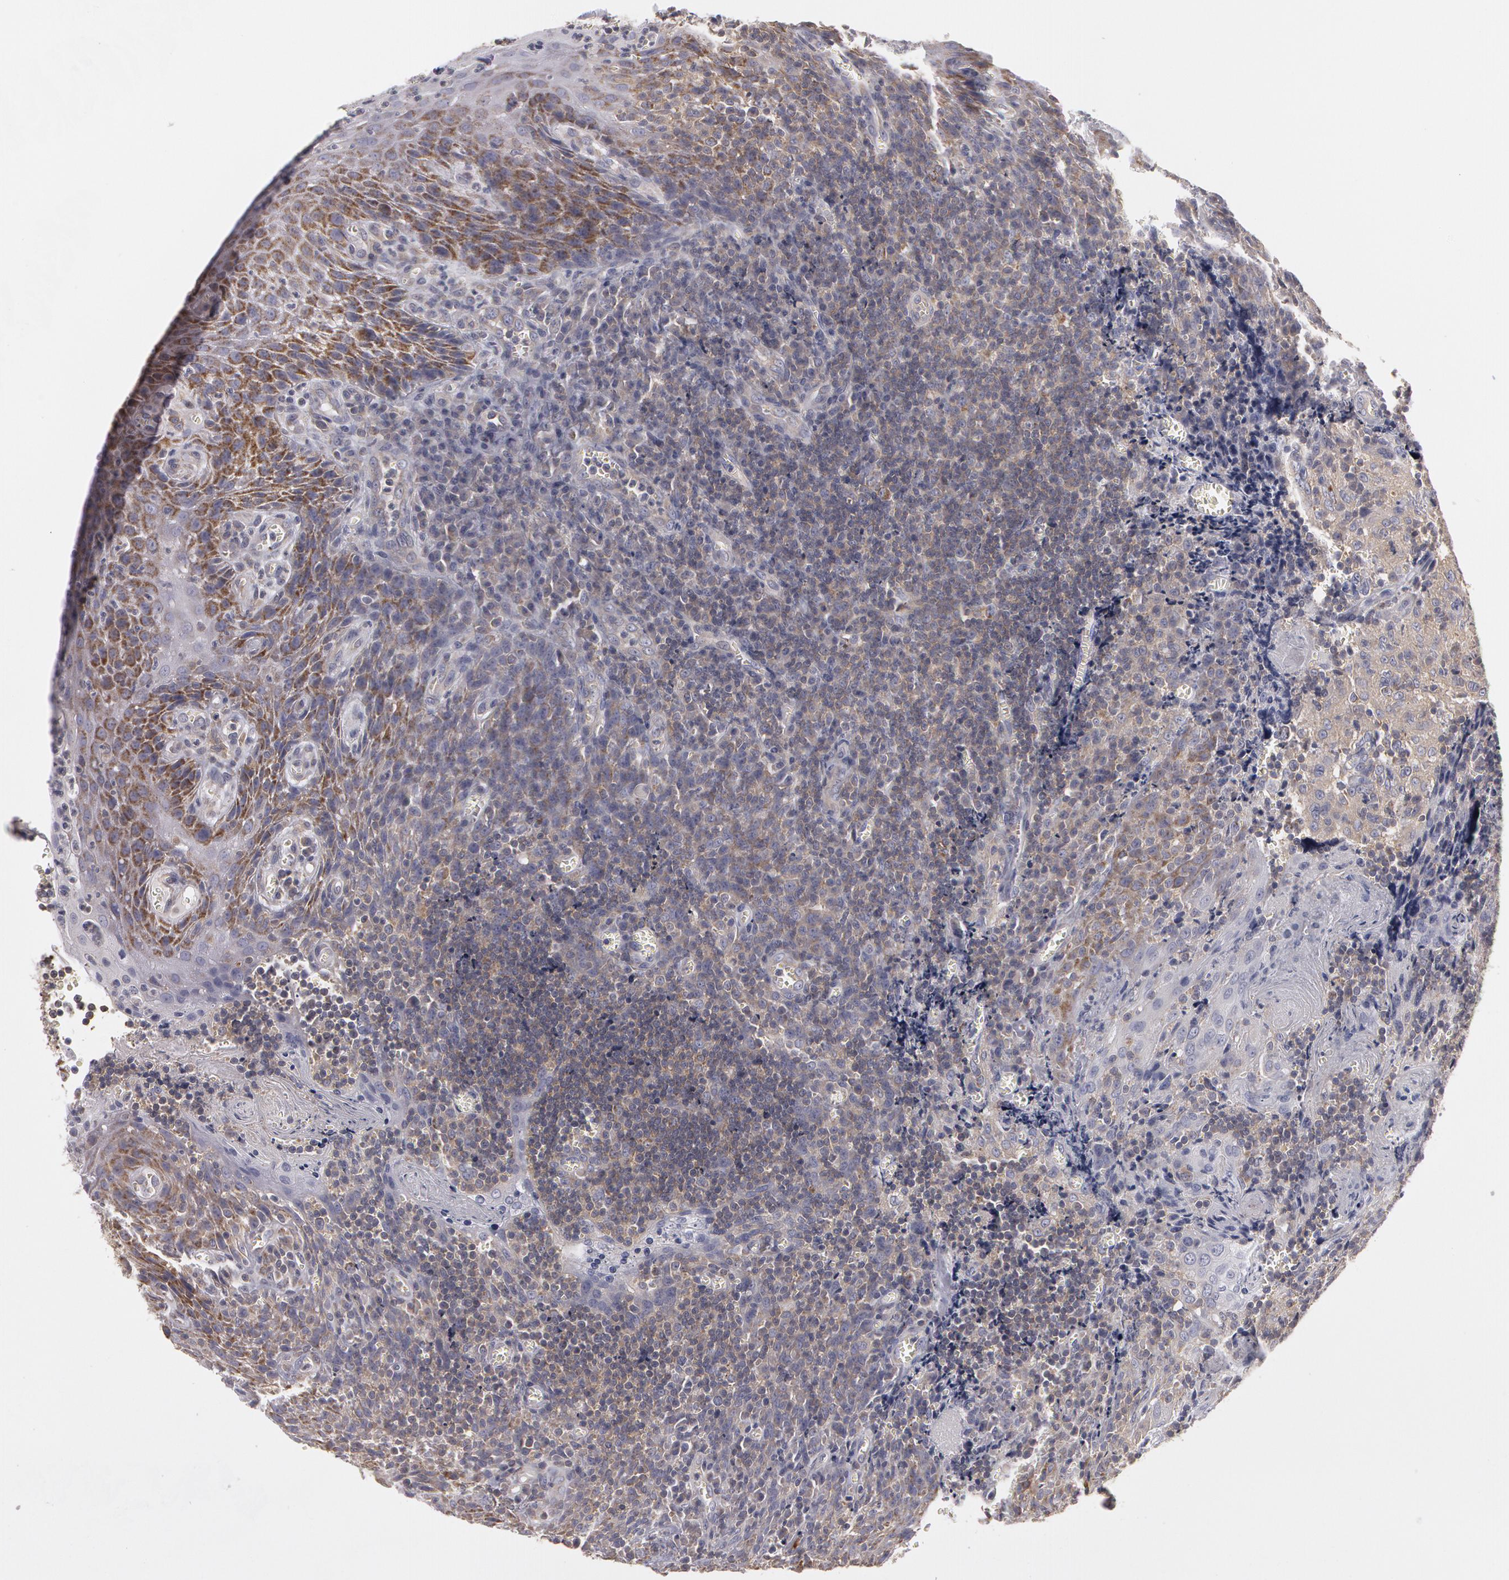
{"staining": {"intensity": "moderate", "quantity": "<25%", "location": "cytoplasmic/membranous"}, "tissue": "tonsil", "cell_type": "Germinal center cells", "image_type": "normal", "snomed": [{"axis": "morphology", "description": "Normal tissue, NOS"}, {"axis": "topography", "description": "Tonsil"}], "caption": "Brown immunohistochemical staining in benign tonsil shows moderate cytoplasmic/membranous staining in approximately <25% of germinal center cells.", "gene": "NEK9", "patient": {"sex": "male", "age": 20}}